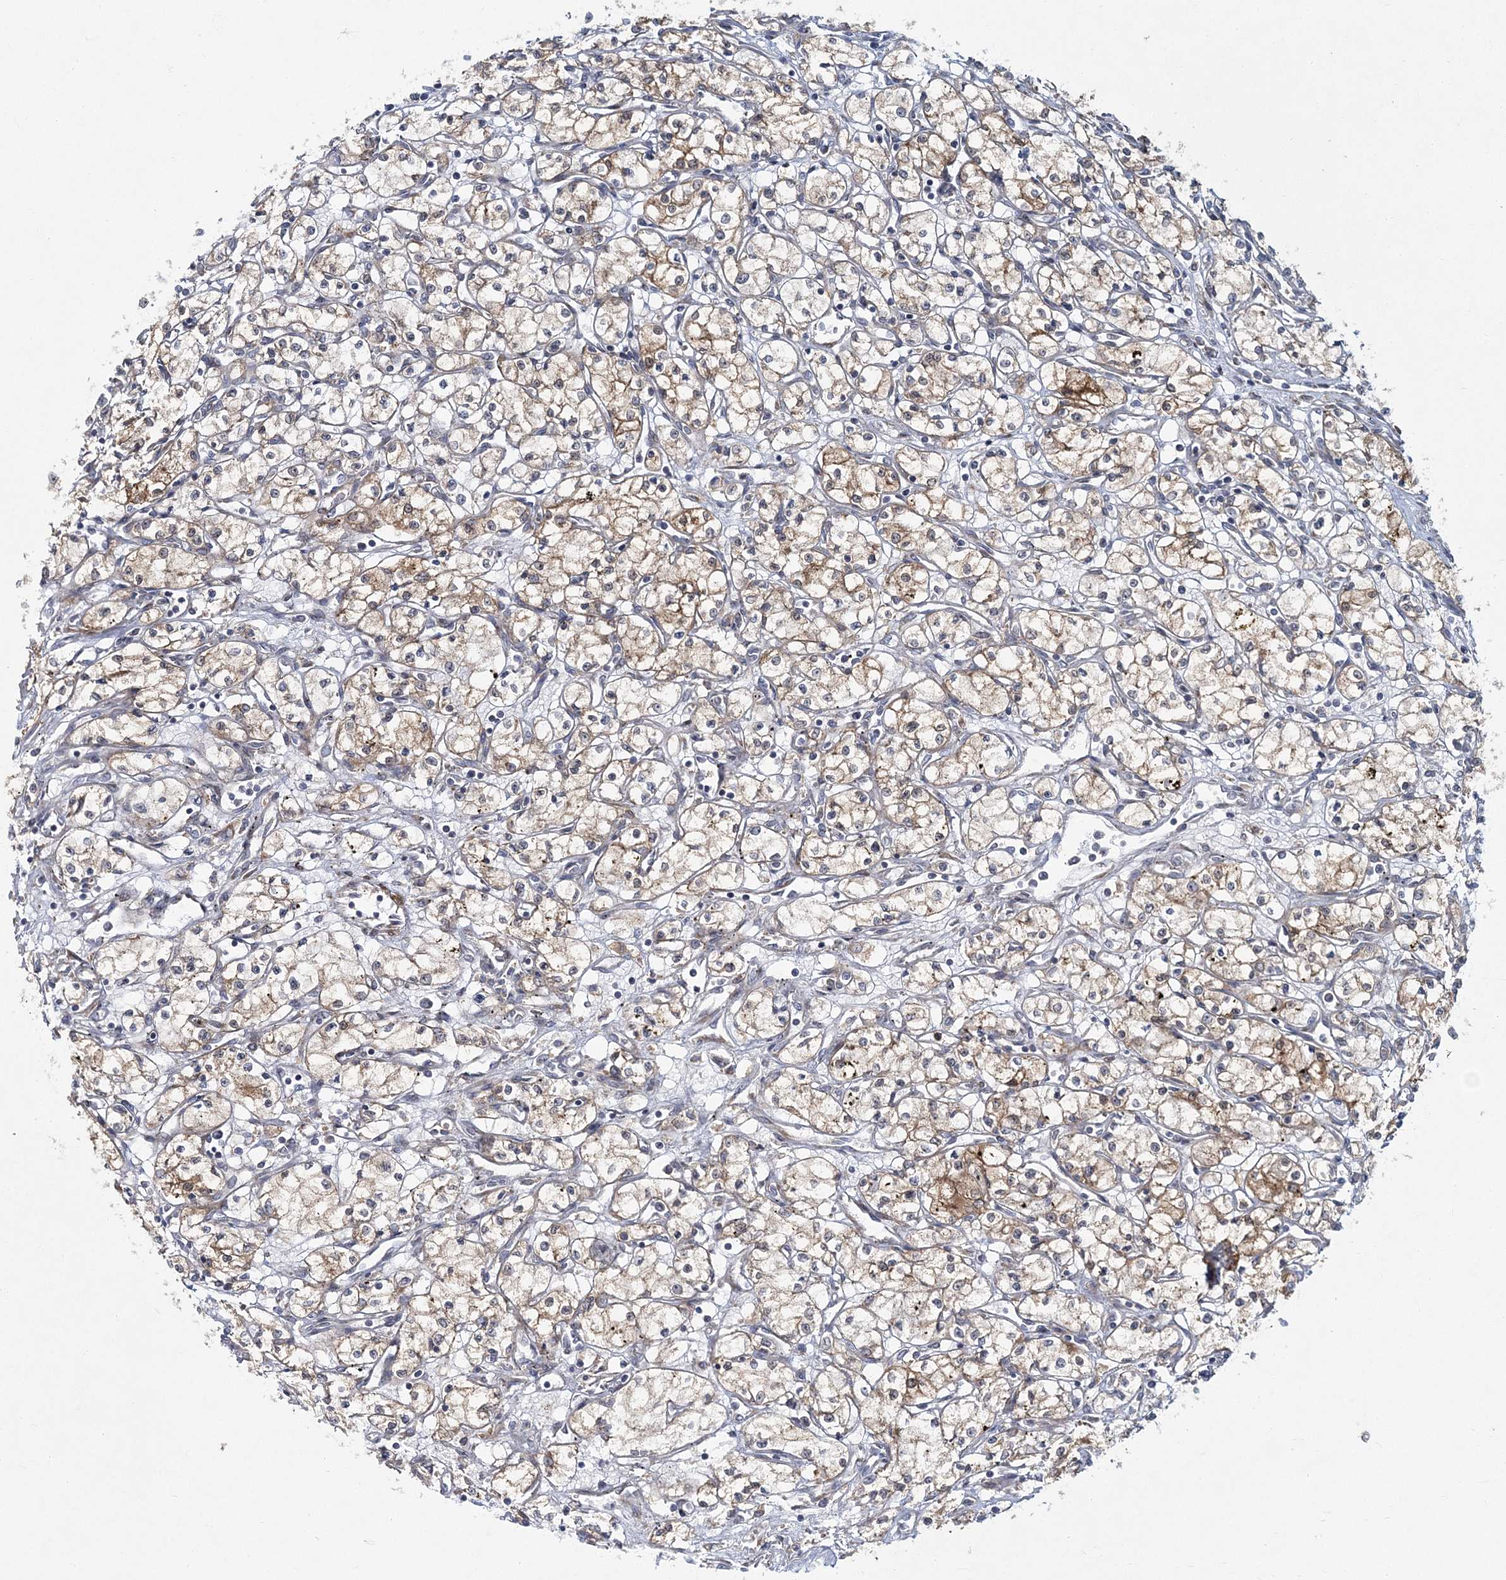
{"staining": {"intensity": "weak", "quantity": "25%-75%", "location": "cytoplasmic/membranous"}, "tissue": "renal cancer", "cell_type": "Tumor cells", "image_type": "cancer", "snomed": [{"axis": "morphology", "description": "Adenocarcinoma, NOS"}, {"axis": "topography", "description": "Kidney"}], "caption": "Adenocarcinoma (renal) stained with immunohistochemistry displays weak cytoplasmic/membranous staining in about 25%-75% of tumor cells. (DAB (3,3'-diaminobenzidine) = brown stain, brightfield microscopy at high magnification).", "gene": "NBAS", "patient": {"sex": "male", "age": 59}}